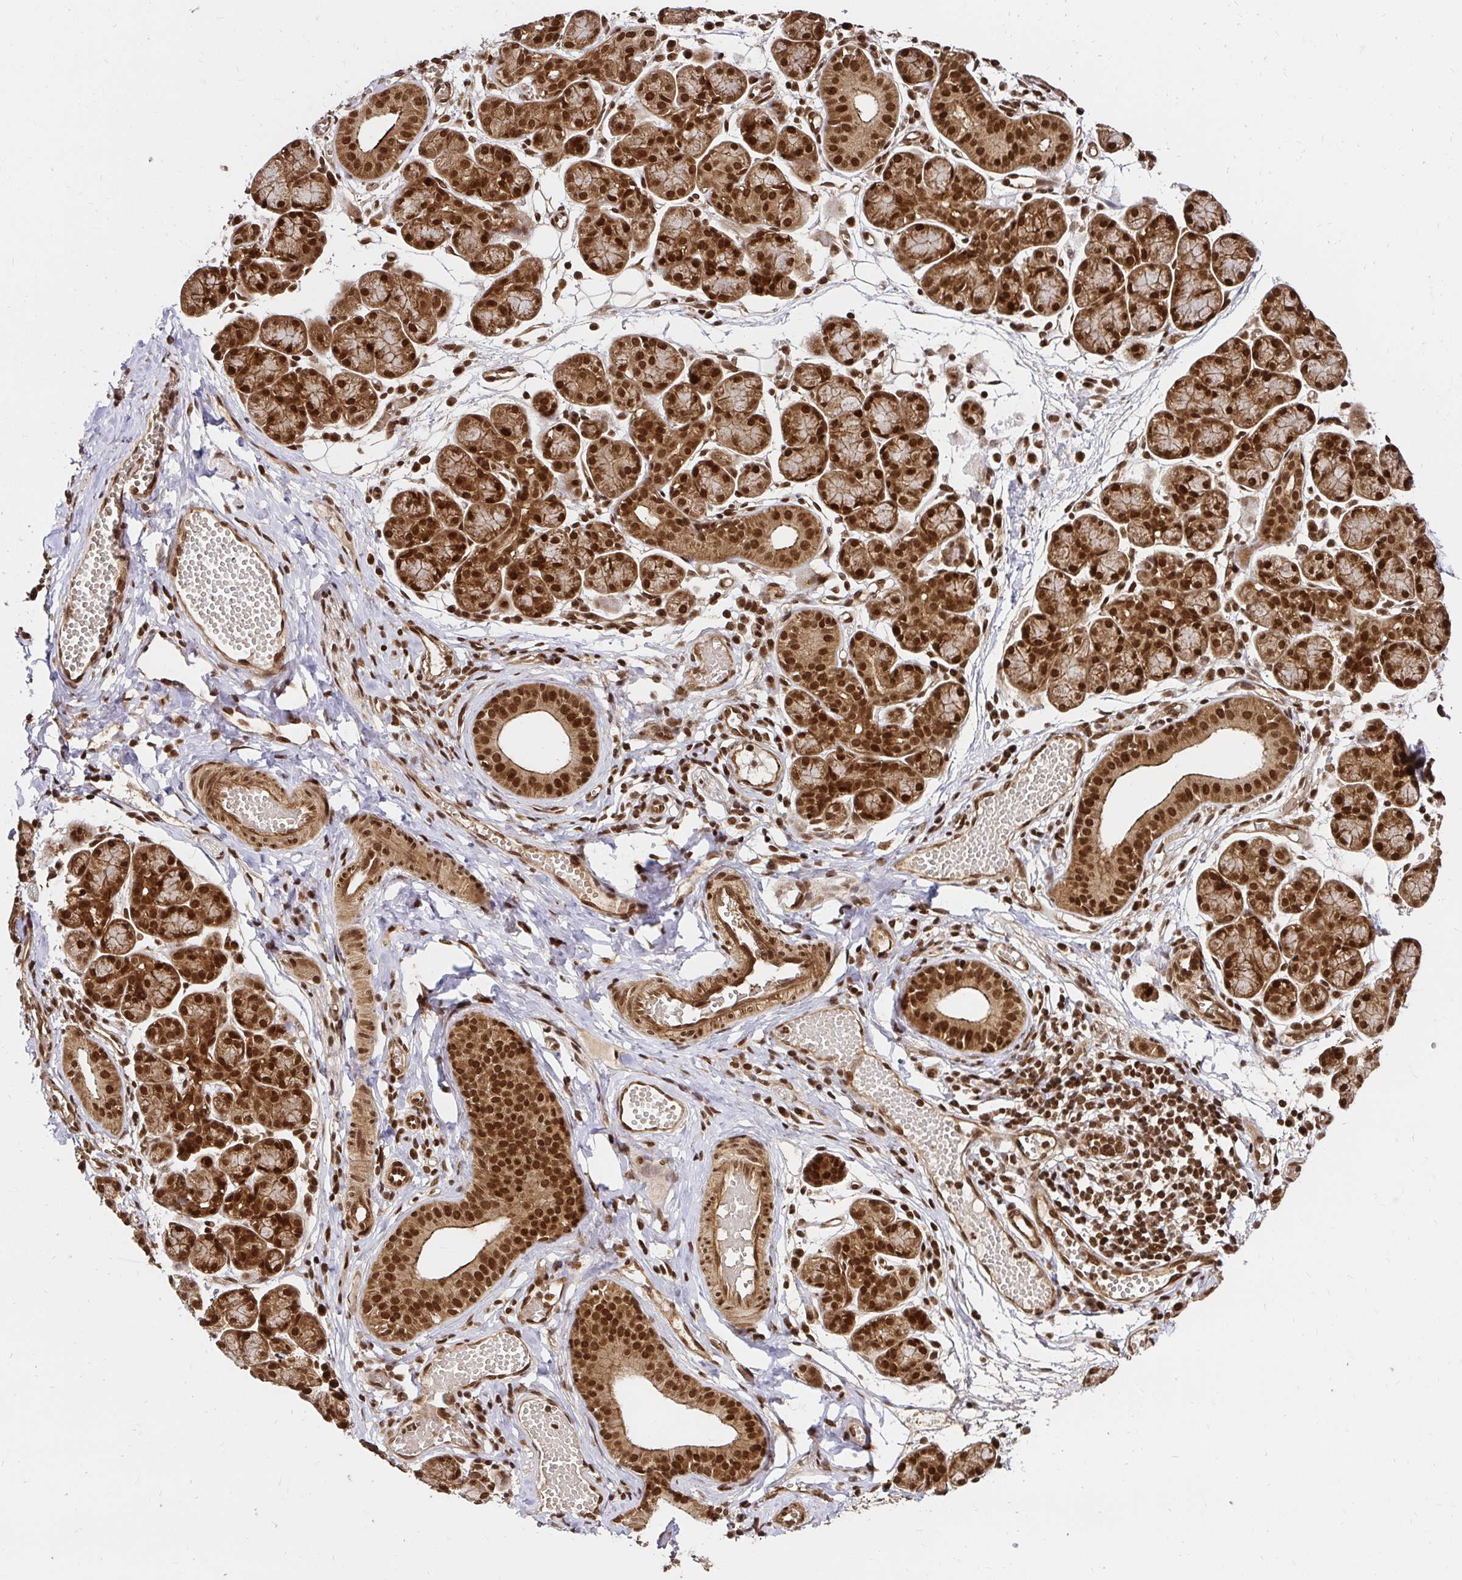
{"staining": {"intensity": "strong", "quantity": ">75%", "location": "cytoplasmic/membranous,nuclear"}, "tissue": "salivary gland", "cell_type": "Glandular cells", "image_type": "normal", "snomed": [{"axis": "morphology", "description": "Normal tissue, NOS"}, {"axis": "morphology", "description": "Inflammation, NOS"}, {"axis": "topography", "description": "Lymph node"}, {"axis": "topography", "description": "Salivary gland"}], "caption": "High-magnification brightfield microscopy of unremarkable salivary gland stained with DAB (brown) and counterstained with hematoxylin (blue). glandular cells exhibit strong cytoplasmic/membranous,nuclear positivity is present in about>75% of cells. The staining was performed using DAB (3,3'-diaminobenzidine) to visualize the protein expression in brown, while the nuclei were stained in blue with hematoxylin (Magnification: 20x).", "gene": "GLYR1", "patient": {"sex": "male", "age": 3}}